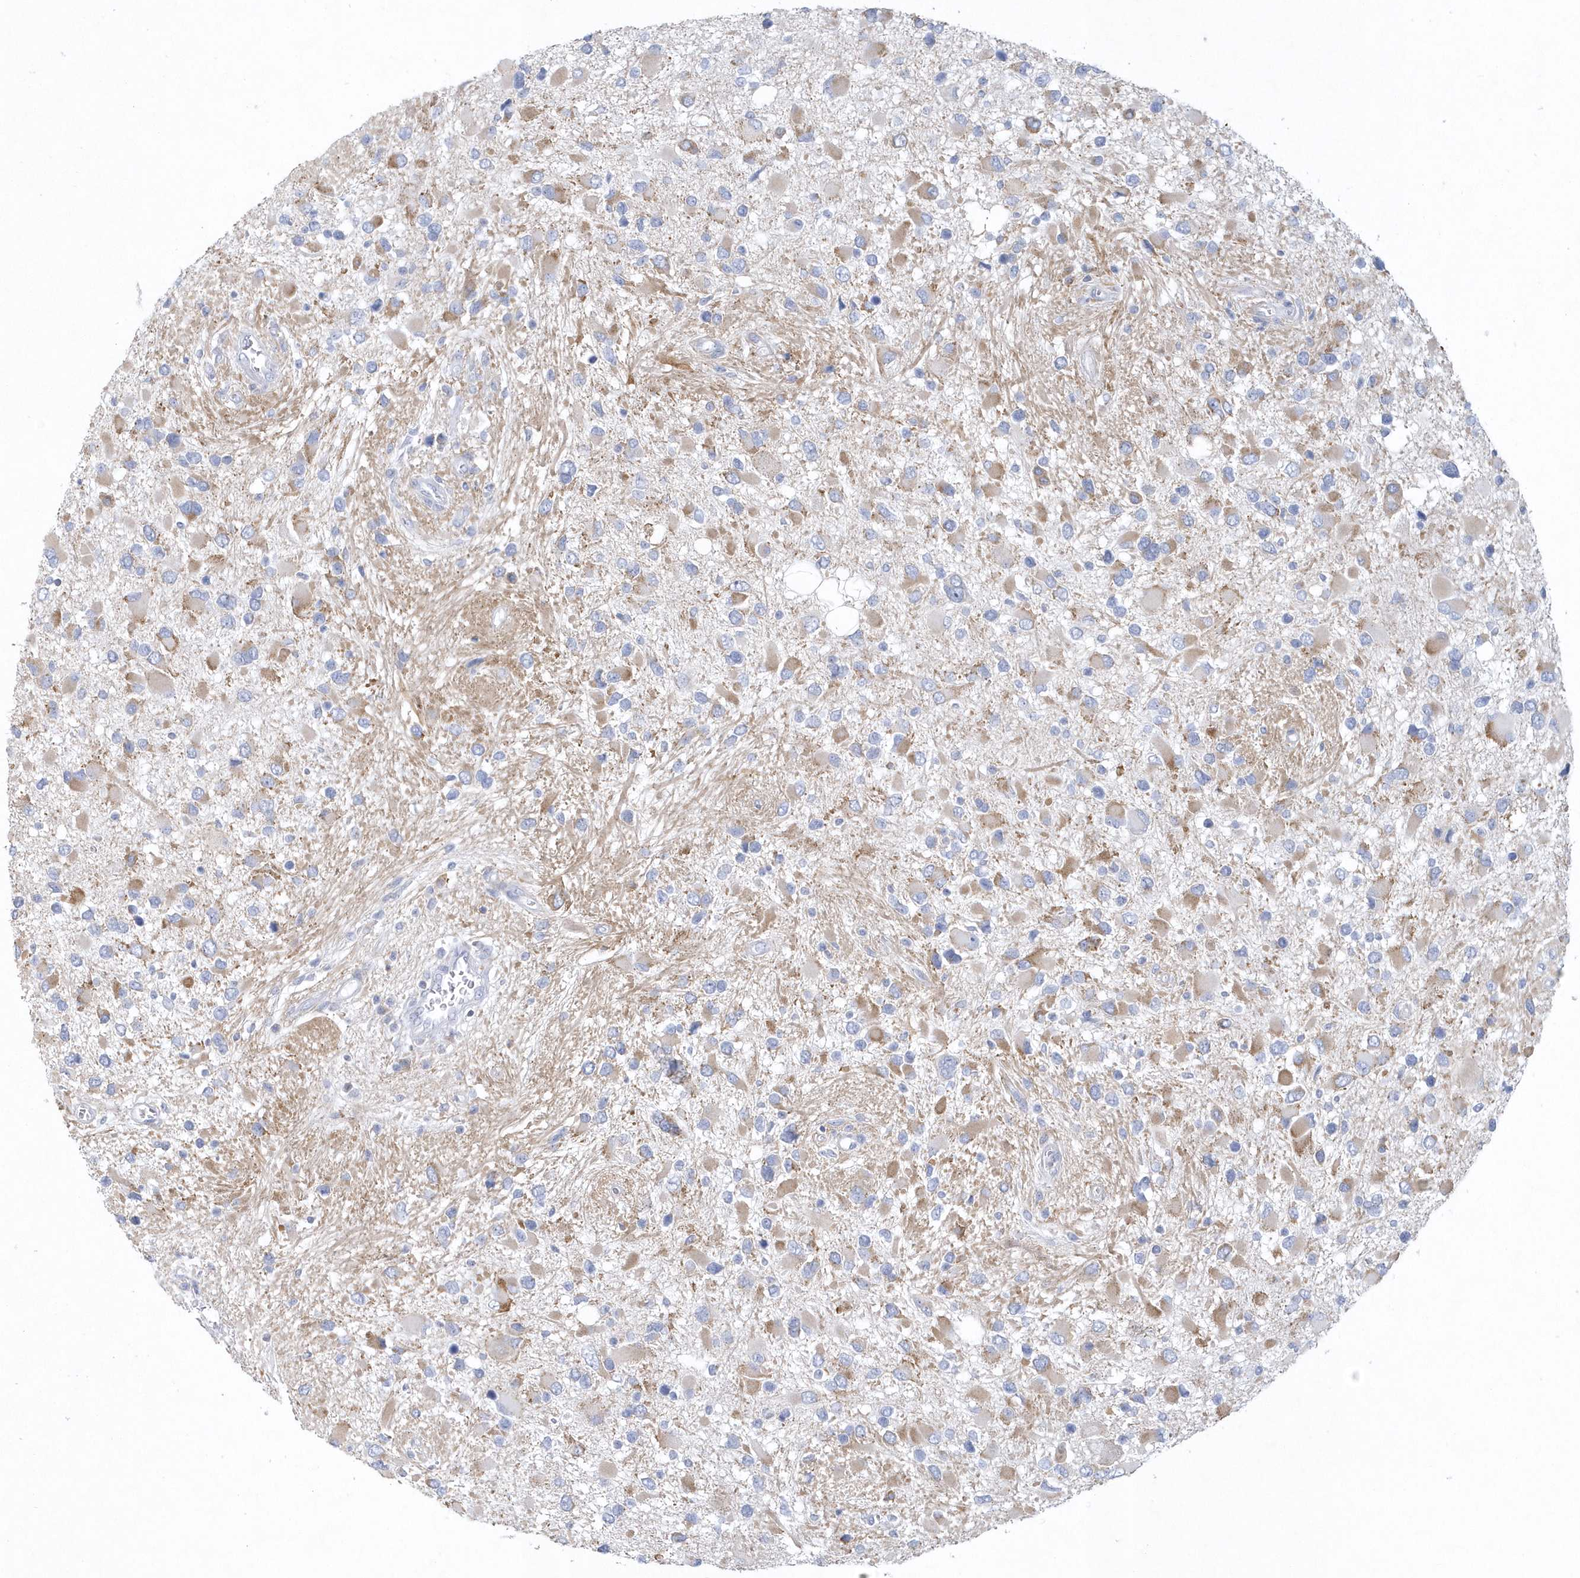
{"staining": {"intensity": "negative", "quantity": "none", "location": "none"}, "tissue": "glioma", "cell_type": "Tumor cells", "image_type": "cancer", "snomed": [{"axis": "morphology", "description": "Glioma, malignant, High grade"}, {"axis": "topography", "description": "Brain"}], "caption": "Tumor cells show no significant positivity in malignant glioma (high-grade).", "gene": "NIPAL1", "patient": {"sex": "male", "age": 53}}